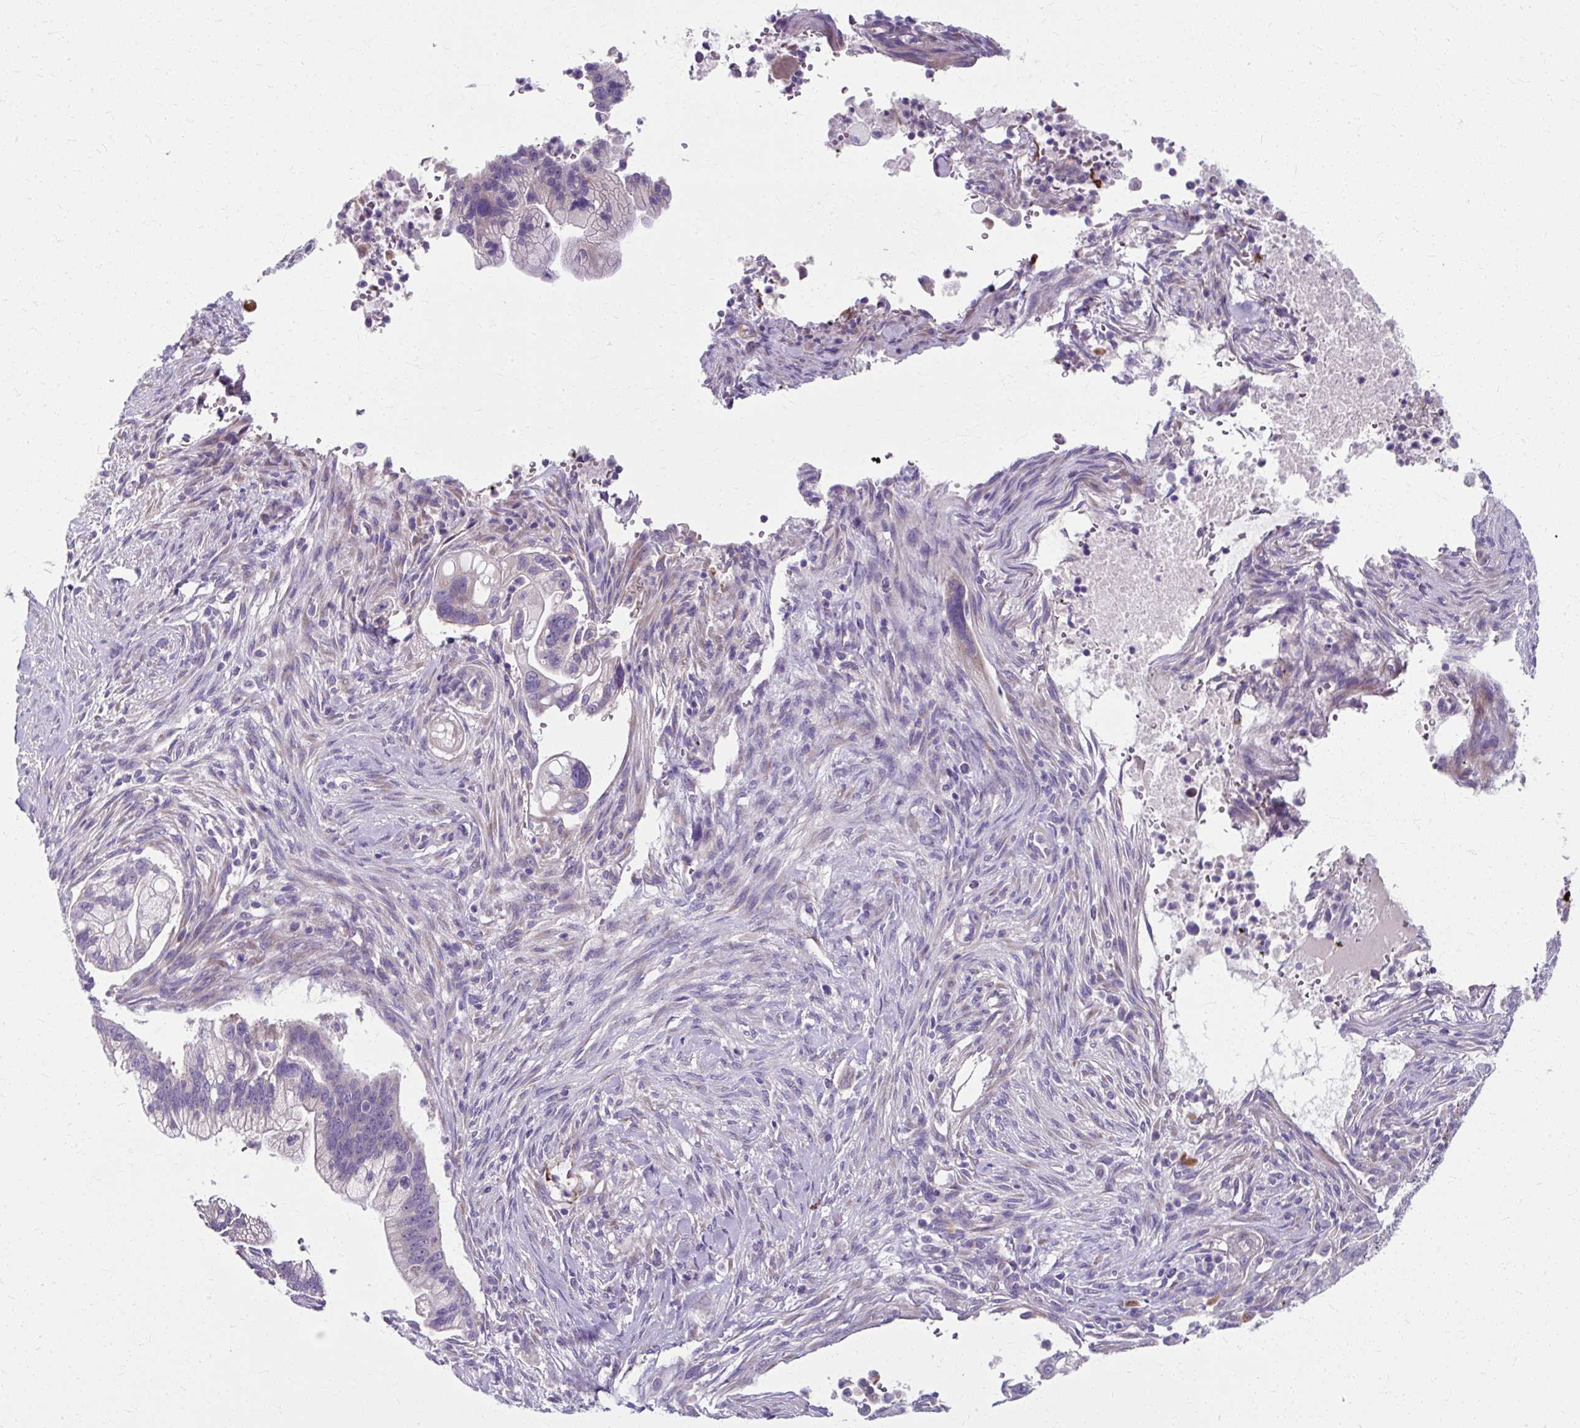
{"staining": {"intensity": "negative", "quantity": "none", "location": "none"}, "tissue": "pancreatic cancer", "cell_type": "Tumor cells", "image_type": "cancer", "snomed": [{"axis": "morphology", "description": "Adenocarcinoma, NOS"}, {"axis": "topography", "description": "Pancreas"}], "caption": "Image shows no protein positivity in tumor cells of pancreatic cancer tissue.", "gene": "ZNF555", "patient": {"sex": "male", "age": 44}}